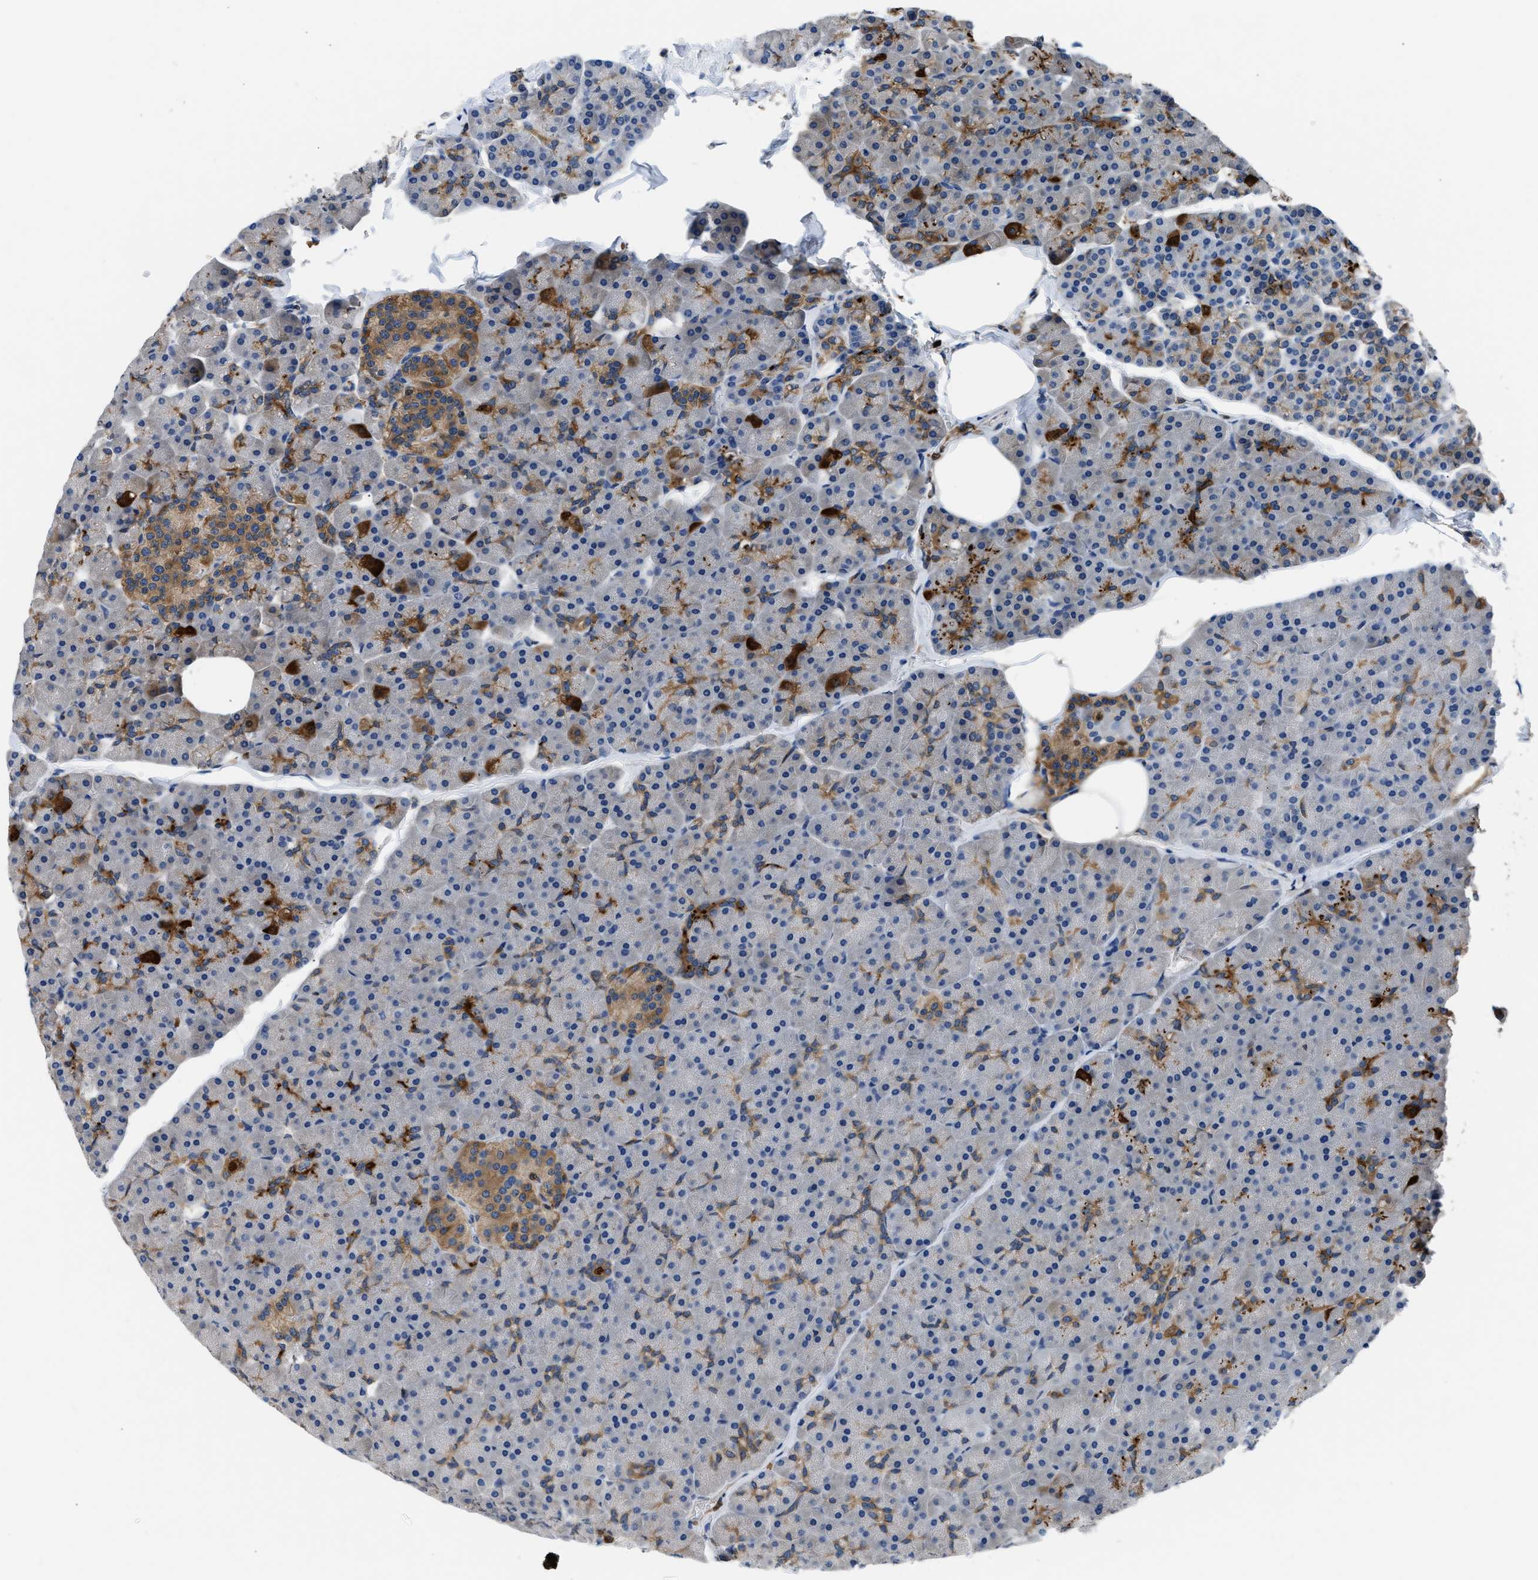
{"staining": {"intensity": "moderate", "quantity": "<25%", "location": "cytoplasmic/membranous"}, "tissue": "pancreas", "cell_type": "Exocrine glandular cells", "image_type": "normal", "snomed": [{"axis": "morphology", "description": "Normal tissue, NOS"}, {"axis": "topography", "description": "Pancreas"}], "caption": "Moderate cytoplasmic/membranous protein expression is seen in about <25% of exocrine glandular cells in pancreas. Using DAB (brown) and hematoxylin (blue) stains, captured at high magnification using brightfield microscopy.", "gene": "PKM", "patient": {"sex": "male", "age": 35}}